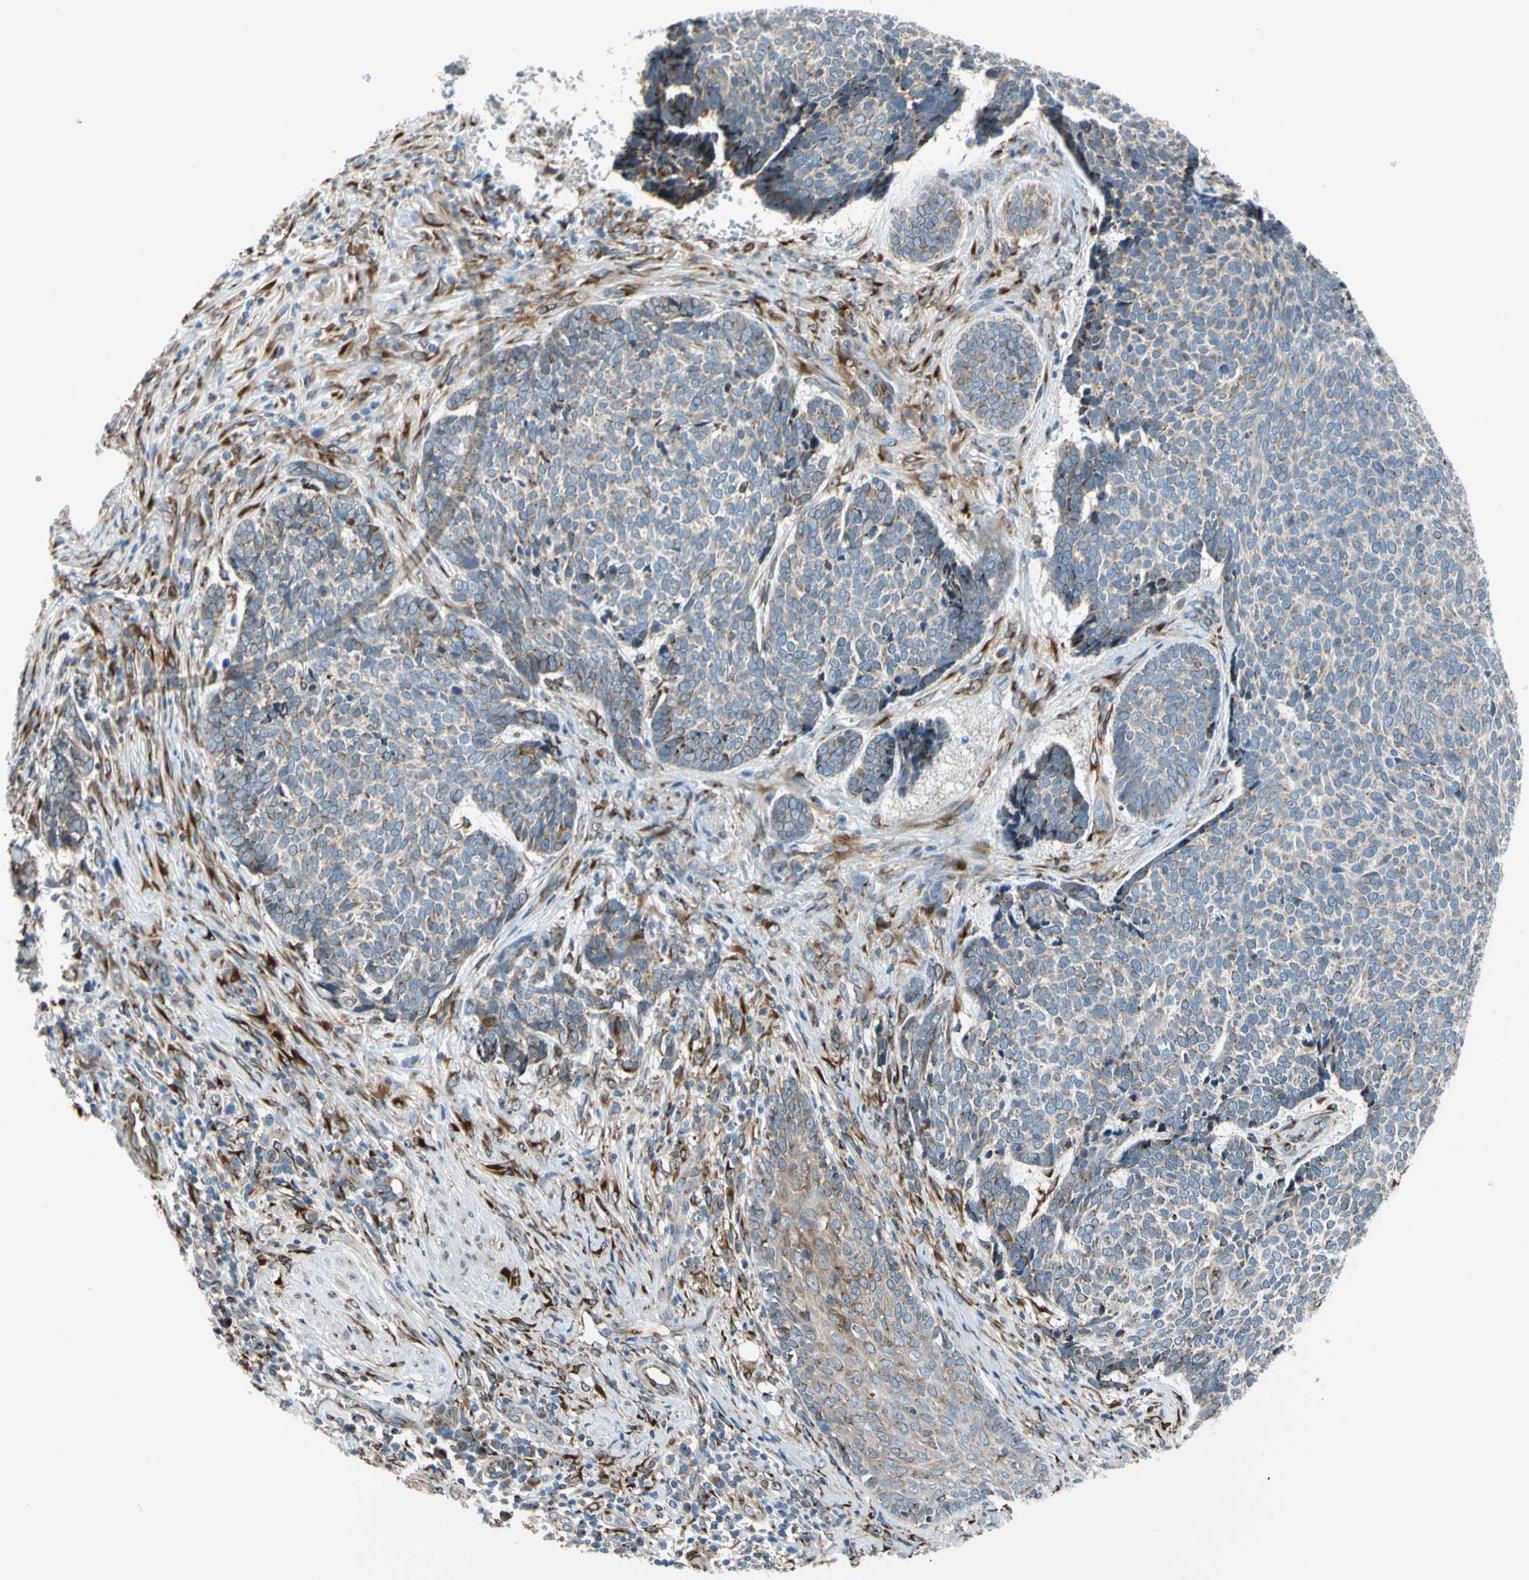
{"staining": {"intensity": "weak", "quantity": "25%-75%", "location": "cytoplasmic/membranous"}, "tissue": "skin cancer", "cell_type": "Tumor cells", "image_type": "cancer", "snomed": [{"axis": "morphology", "description": "Basal cell carcinoma"}, {"axis": "topography", "description": "Skin"}], "caption": "About 25%-75% of tumor cells in human skin cancer demonstrate weak cytoplasmic/membranous protein positivity as visualized by brown immunohistochemical staining.", "gene": "NUCB1", "patient": {"sex": "male", "age": 84}}